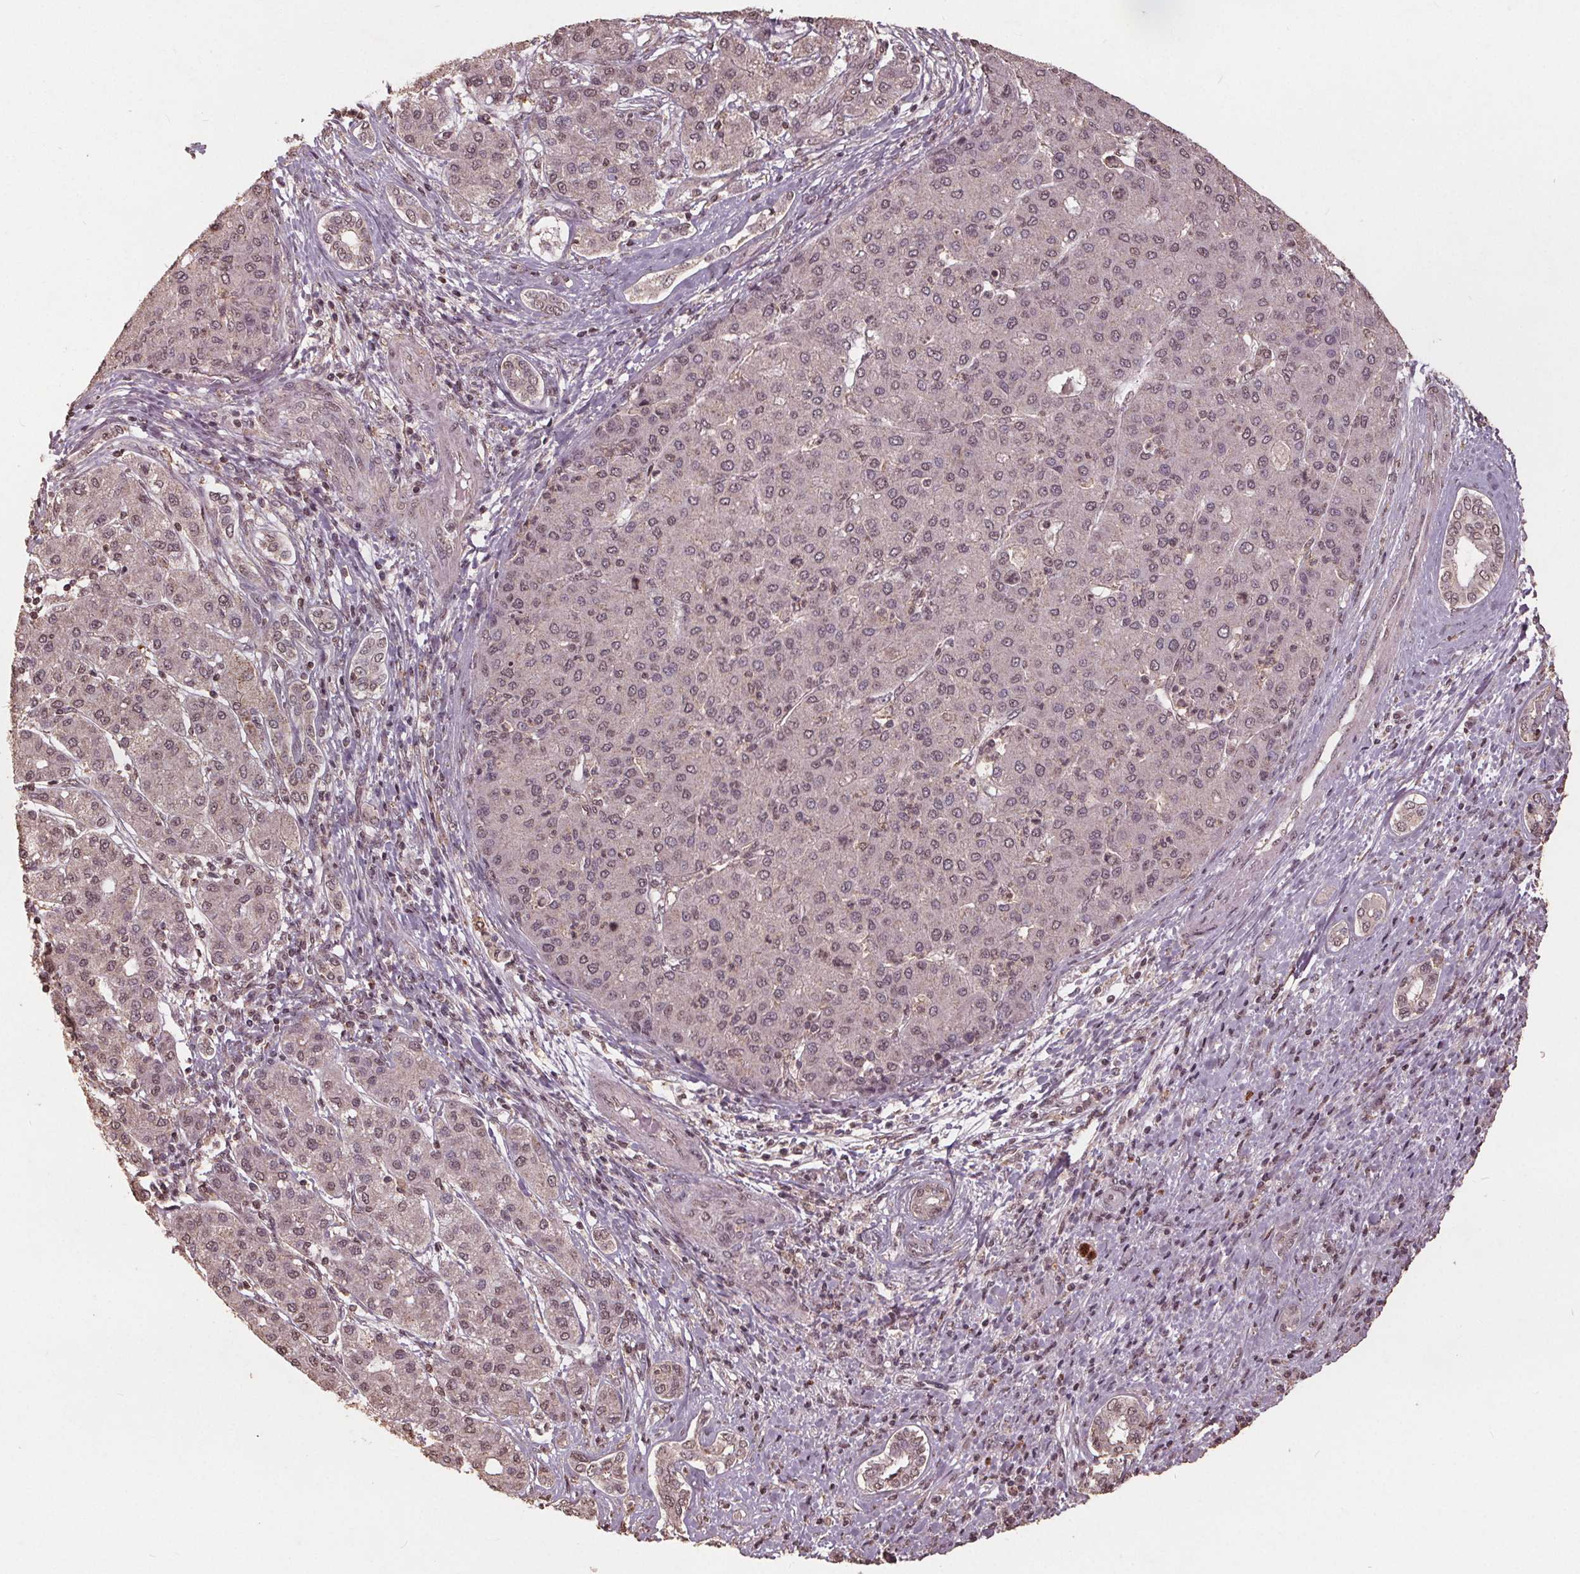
{"staining": {"intensity": "weak", "quantity": "<25%", "location": "nuclear"}, "tissue": "liver cancer", "cell_type": "Tumor cells", "image_type": "cancer", "snomed": [{"axis": "morphology", "description": "Carcinoma, Hepatocellular, NOS"}, {"axis": "topography", "description": "Liver"}], "caption": "Protein analysis of liver cancer (hepatocellular carcinoma) exhibits no significant expression in tumor cells.", "gene": "DSG3", "patient": {"sex": "male", "age": 65}}